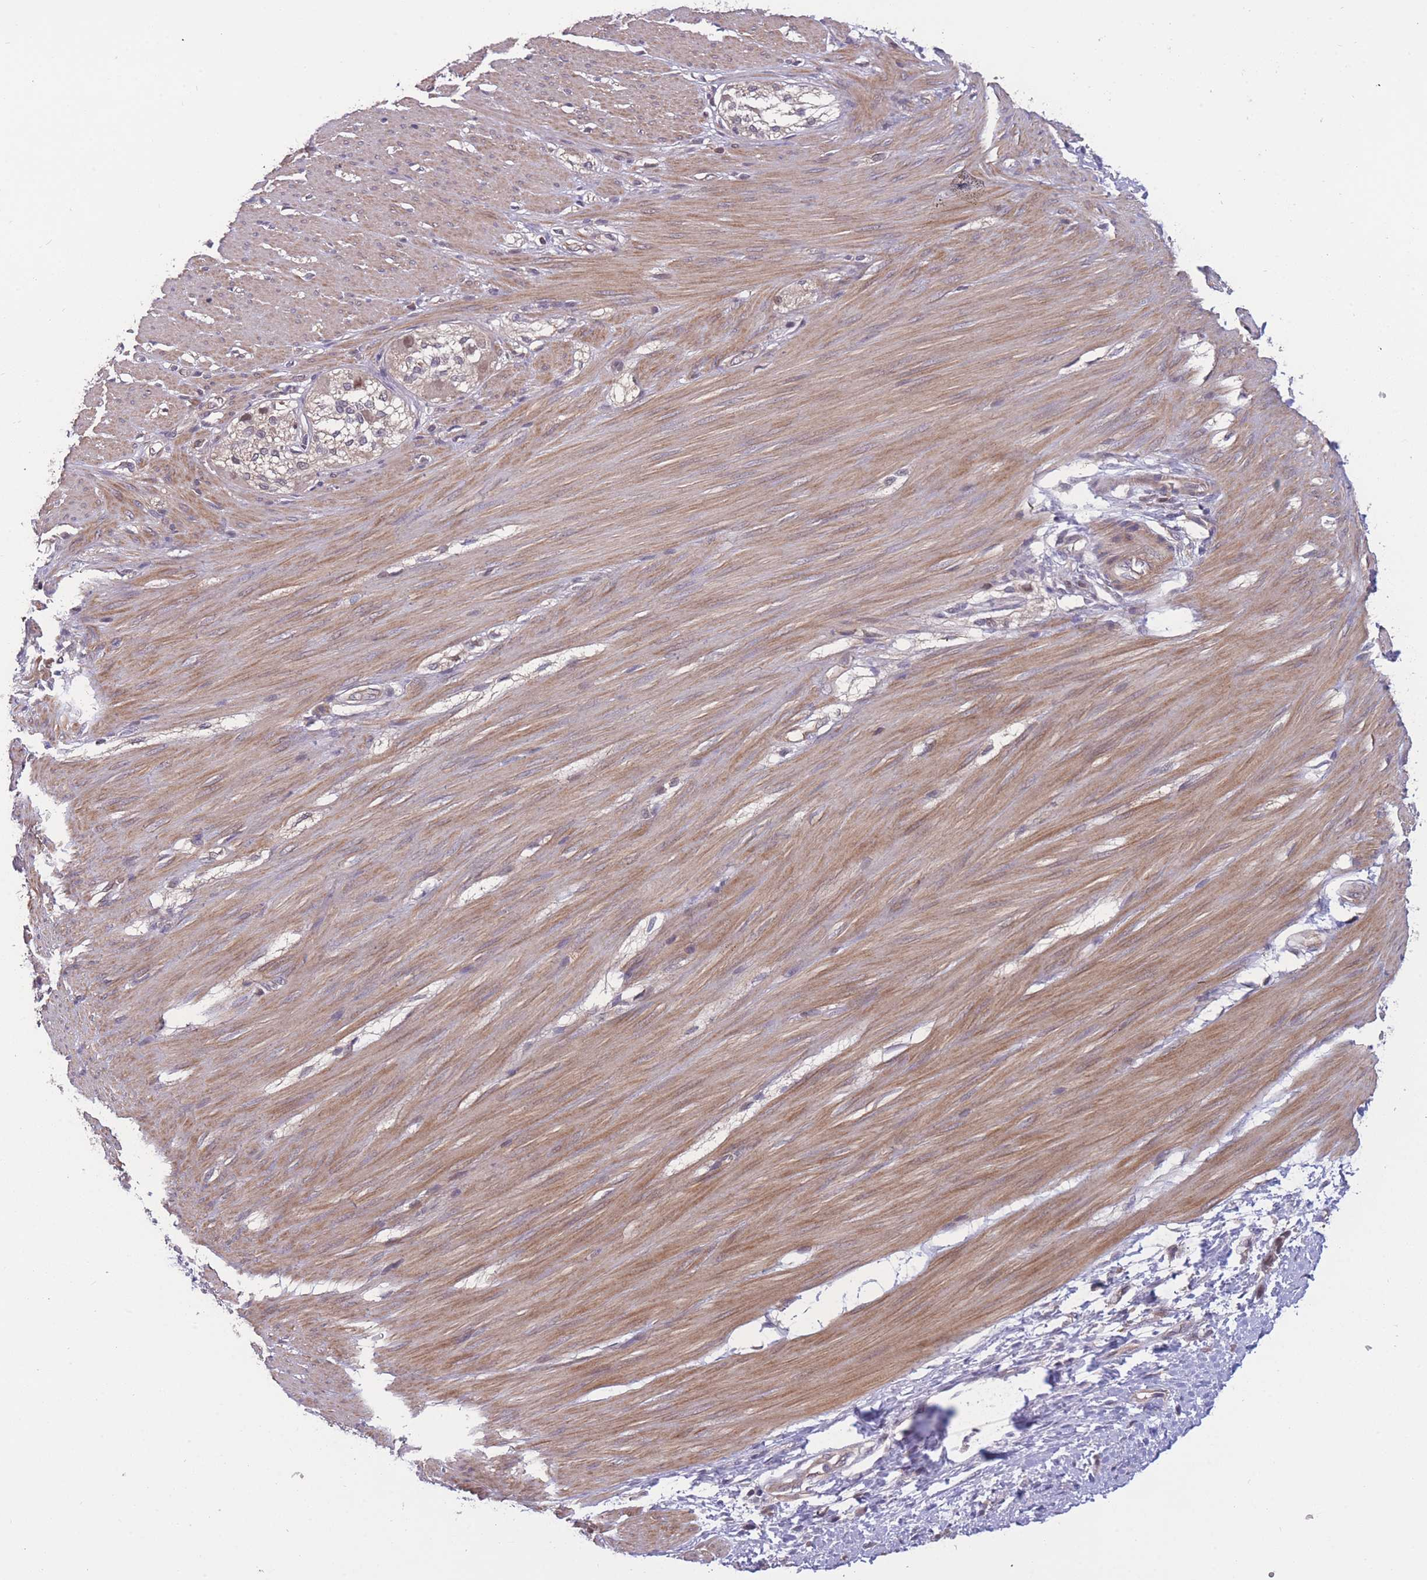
{"staining": {"intensity": "moderate", "quantity": ">75%", "location": "cytoplasmic/membranous"}, "tissue": "smooth muscle", "cell_type": "Smooth muscle cells", "image_type": "normal", "snomed": [{"axis": "morphology", "description": "Normal tissue, NOS"}, {"axis": "morphology", "description": "Adenocarcinoma, NOS"}, {"axis": "topography", "description": "Colon"}, {"axis": "topography", "description": "Peripheral nerve tissue"}], "caption": "Immunohistochemical staining of unremarkable human smooth muscle displays medium levels of moderate cytoplasmic/membranous positivity in about >75% of smooth muscle cells. (Stains: DAB in brown, nuclei in blue, Microscopy: brightfield microscopy at high magnification).", "gene": "UBE2NL", "patient": {"sex": "male", "age": 14}}